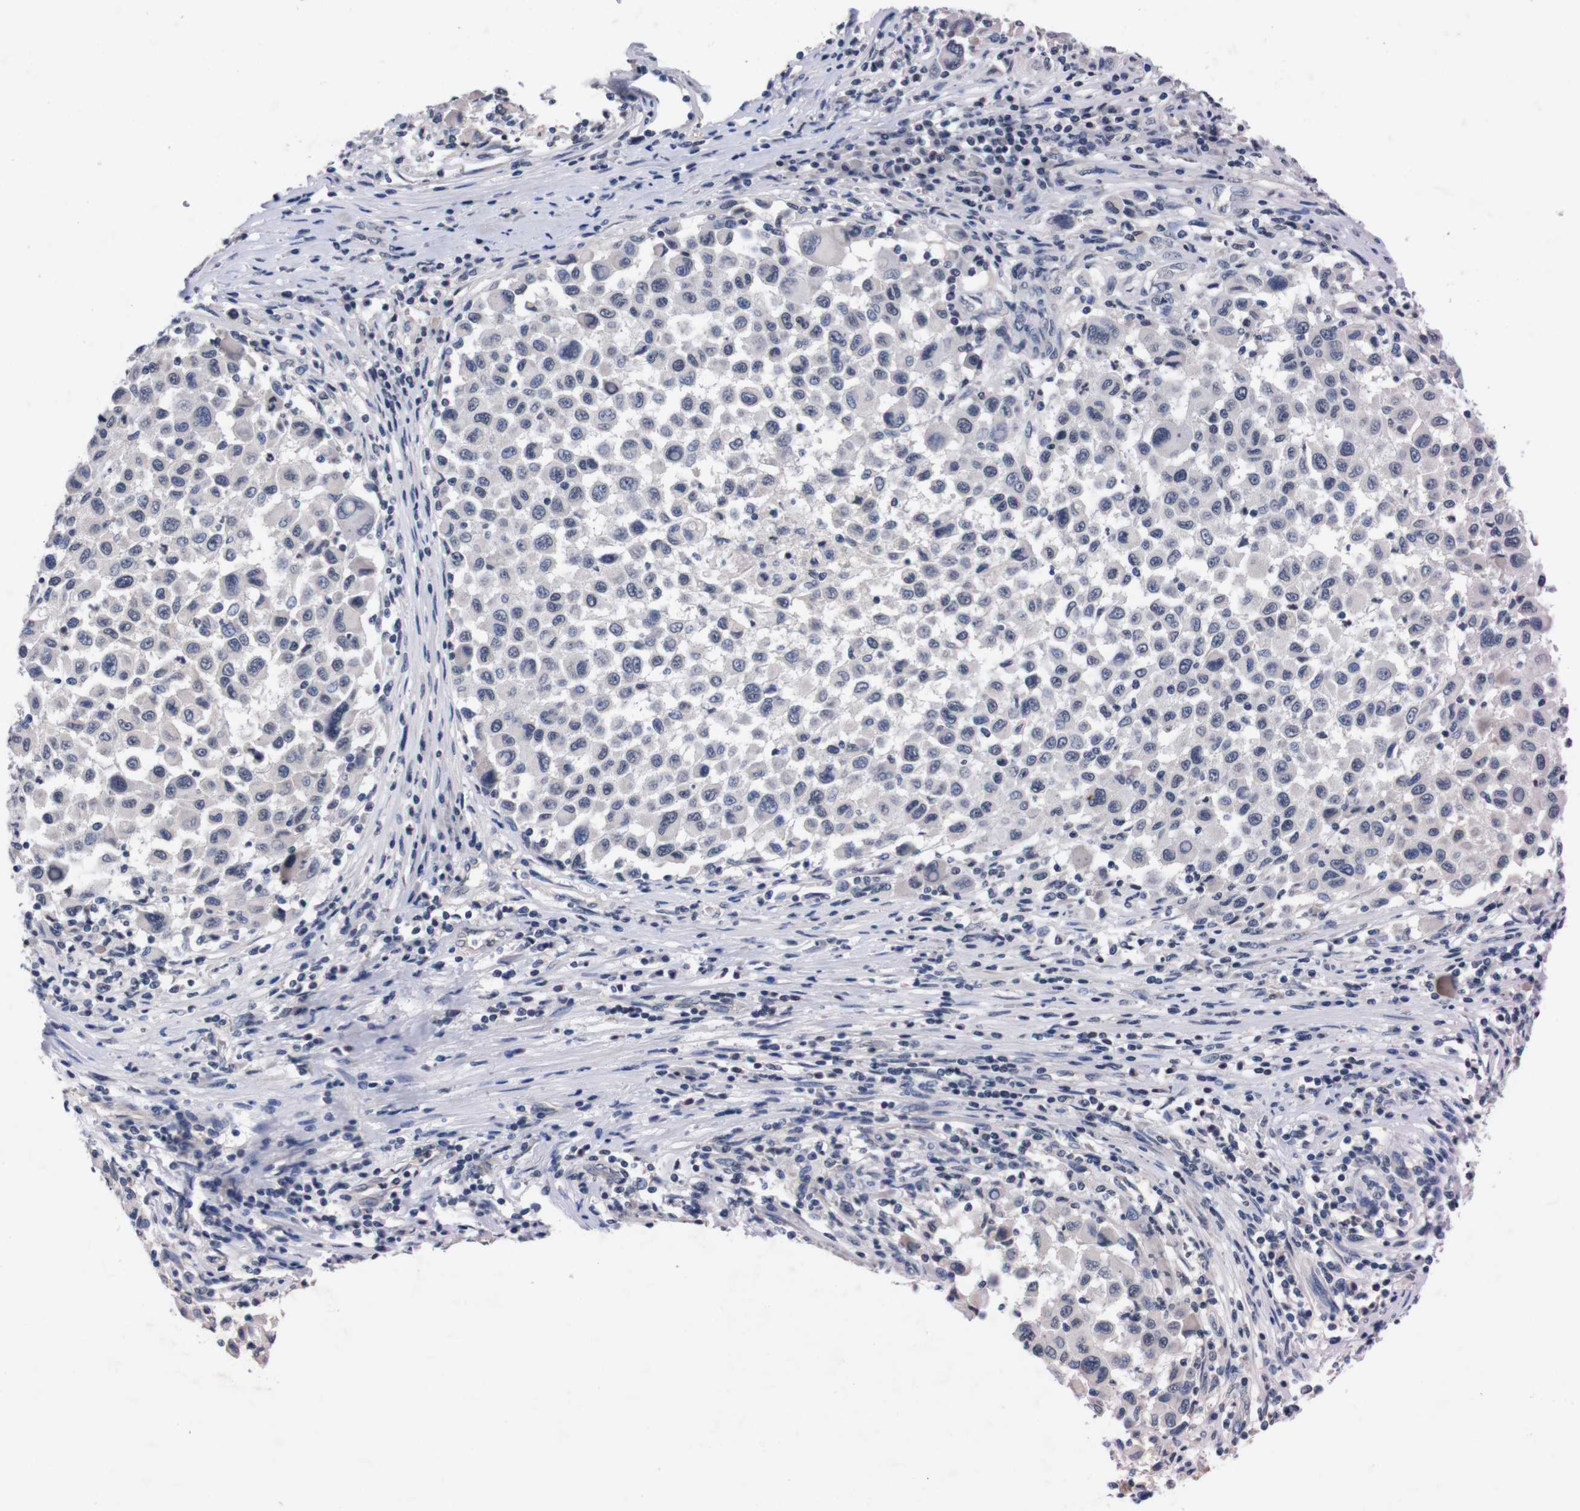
{"staining": {"intensity": "negative", "quantity": "none", "location": "none"}, "tissue": "melanoma", "cell_type": "Tumor cells", "image_type": "cancer", "snomed": [{"axis": "morphology", "description": "Malignant melanoma, Metastatic site"}, {"axis": "topography", "description": "Lymph node"}], "caption": "Malignant melanoma (metastatic site) stained for a protein using immunohistochemistry exhibits no expression tumor cells.", "gene": "TNFRSF21", "patient": {"sex": "male", "age": 61}}